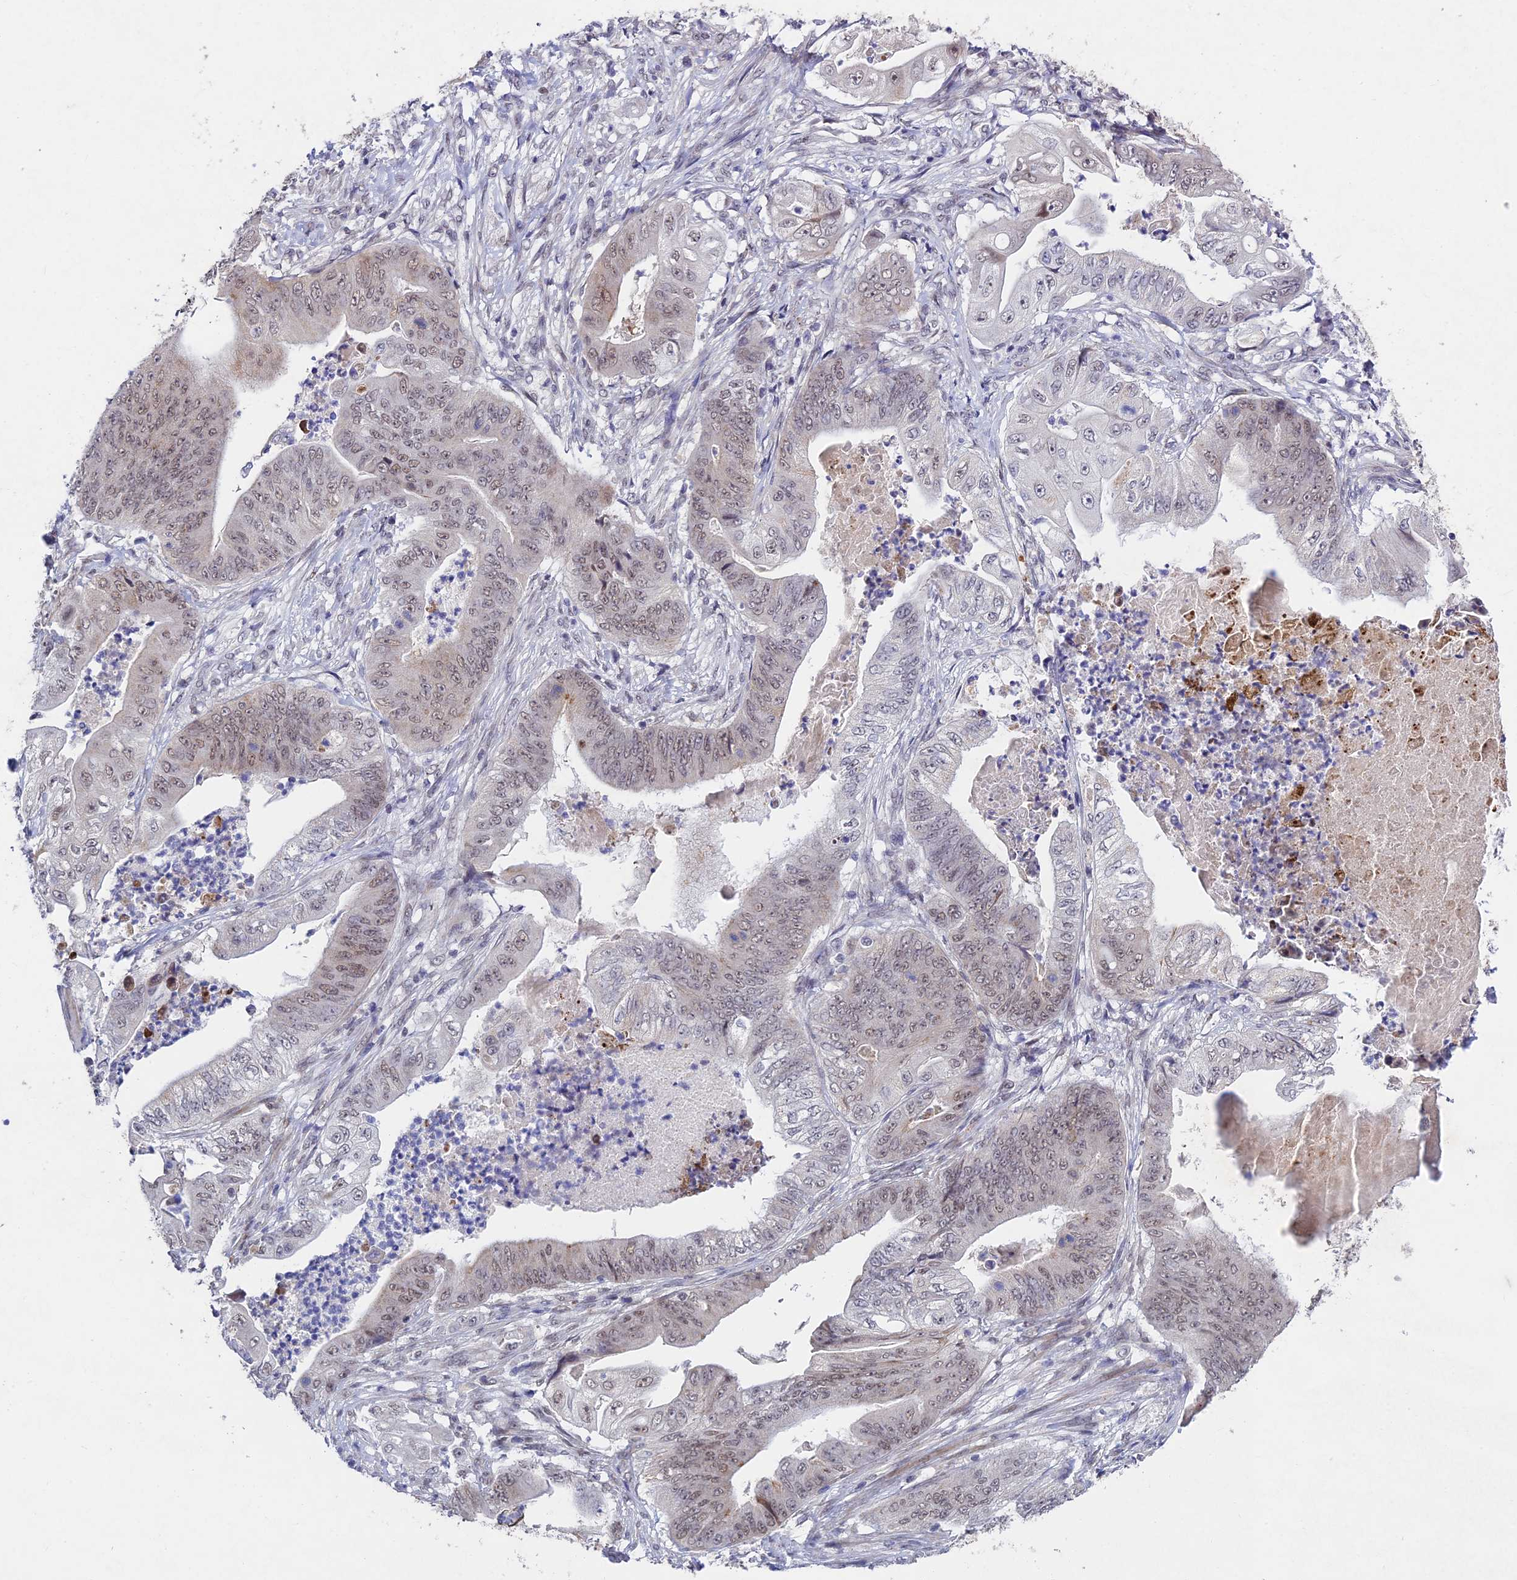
{"staining": {"intensity": "moderate", "quantity": "<25%", "location": "cytoplasmic/membranous,nuclear"}, "tissue": "stomach cancer", "cell_type": "Tumor cells", "image_type": "cancer", "snomed": [{"axis": "morphology", "description": "Adenocarcinoma, NOS"}, {"axis": "topography", "description": "Stomach"}], "caption": "About <25% of tumor cells in human stomach cancer reveal moderate cytoplasmic/membranous and nuclear protein staining as visualized by brown immunohistochemical staining.", "gene": "RAVER1", "patient": {"sex": "male", "age": 62}}